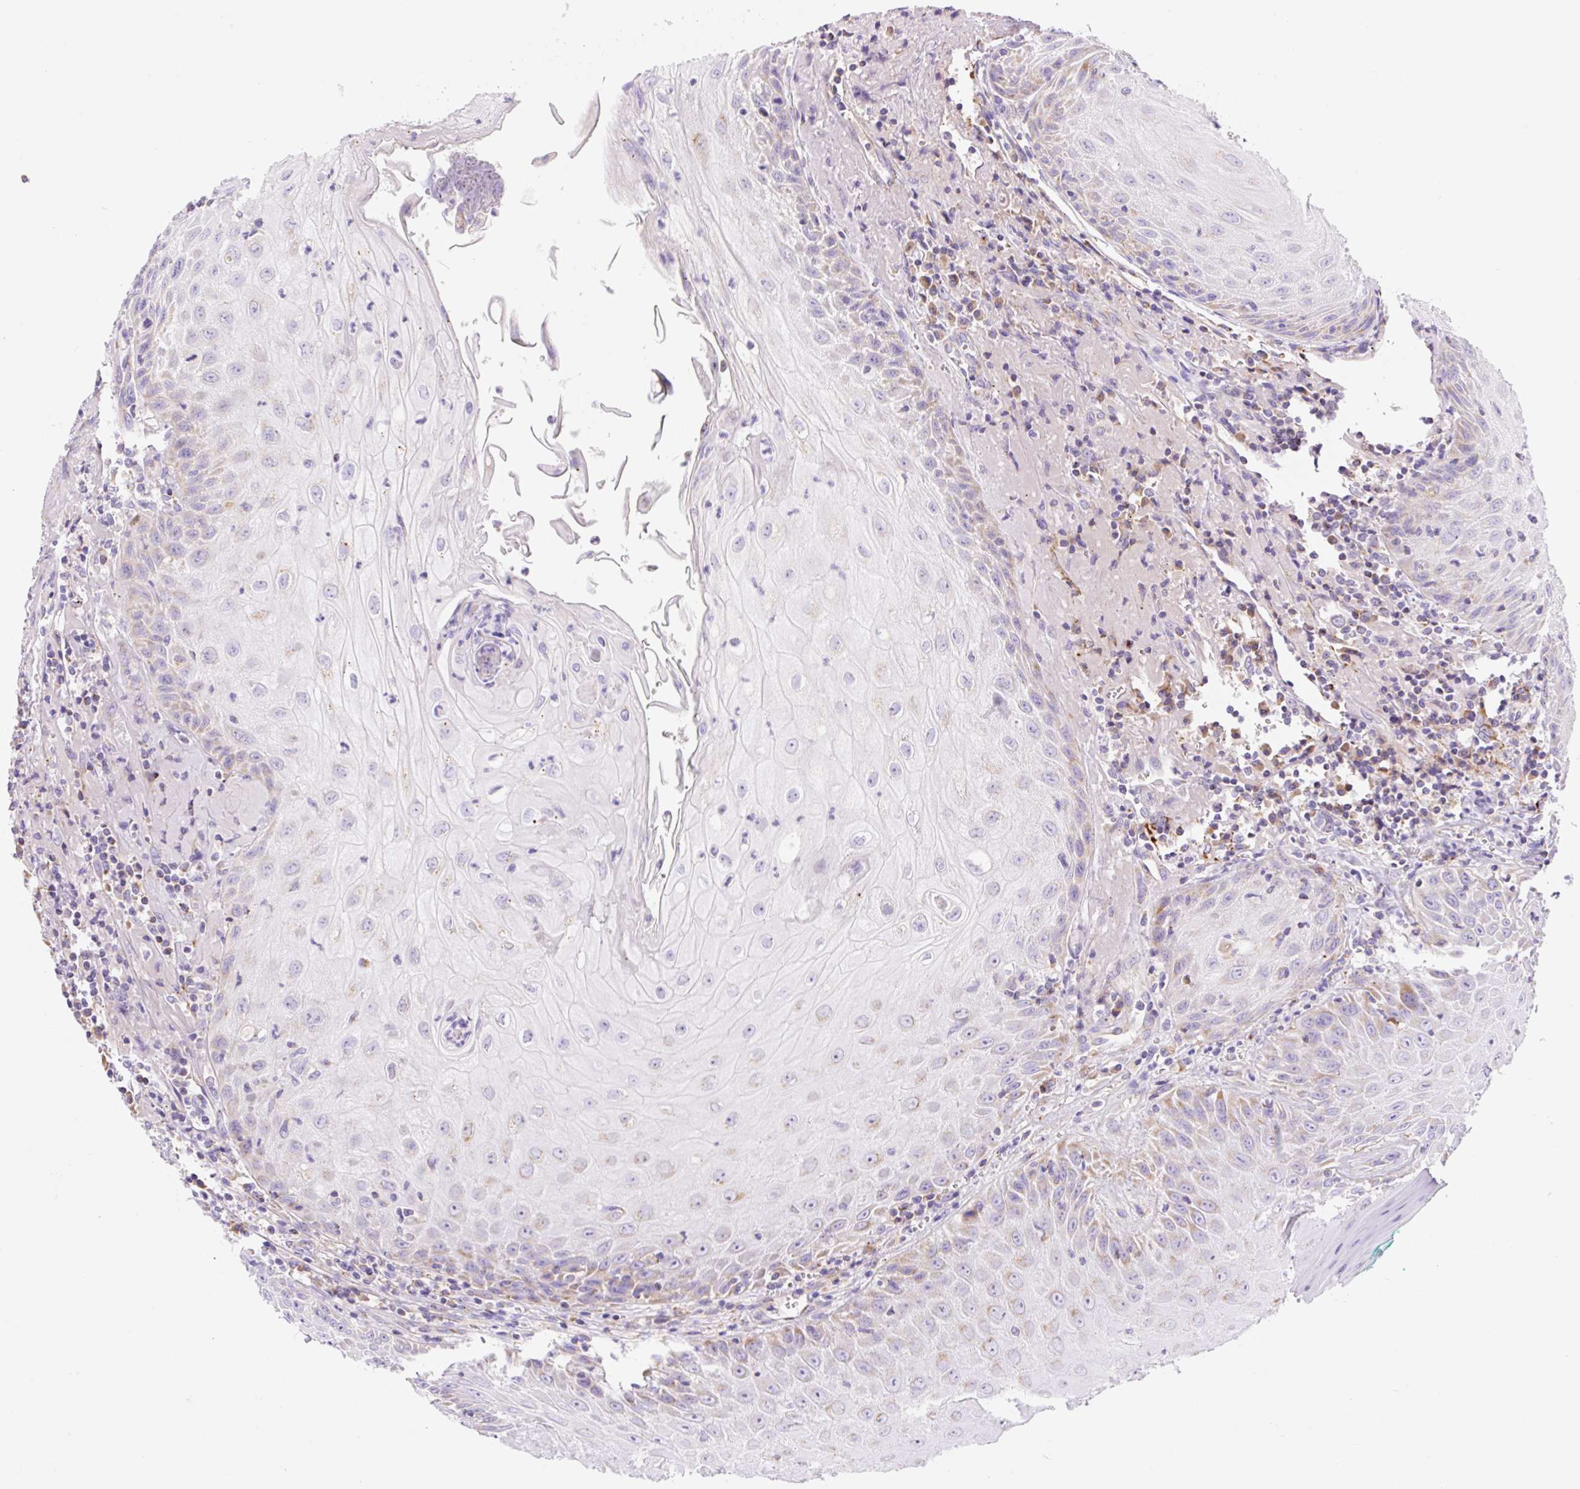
{"staining": {"intensity": "moderate", "quantity": "<25%", "location": "cytoplasmic/membranous"}, "tissue": "head and neck cancer", "cell_type": "Tumor cells", "image_type": "cancer", "snomed": [{"axis": "morphology", "description": "Normal tissue, NOS"}, {"axis": "morphology", "description": "Squamous cell carcinoma, NOS"}, {"axis": "topography", "description": "Oral tissue"}, {"axis": "topography", "description": "Head-Neck"}], "caption": "This micrograph reveals head and neck cancer (squamous cell carcinoma) stained with IHC to label a protein in brown. The cytoplasmic/membranous of tumor cells show moderate positivity for the protein. Nuclei are counter-stained blue.", "gene": "ETNK2", "patient": {"sex": "female", "age": 70}}